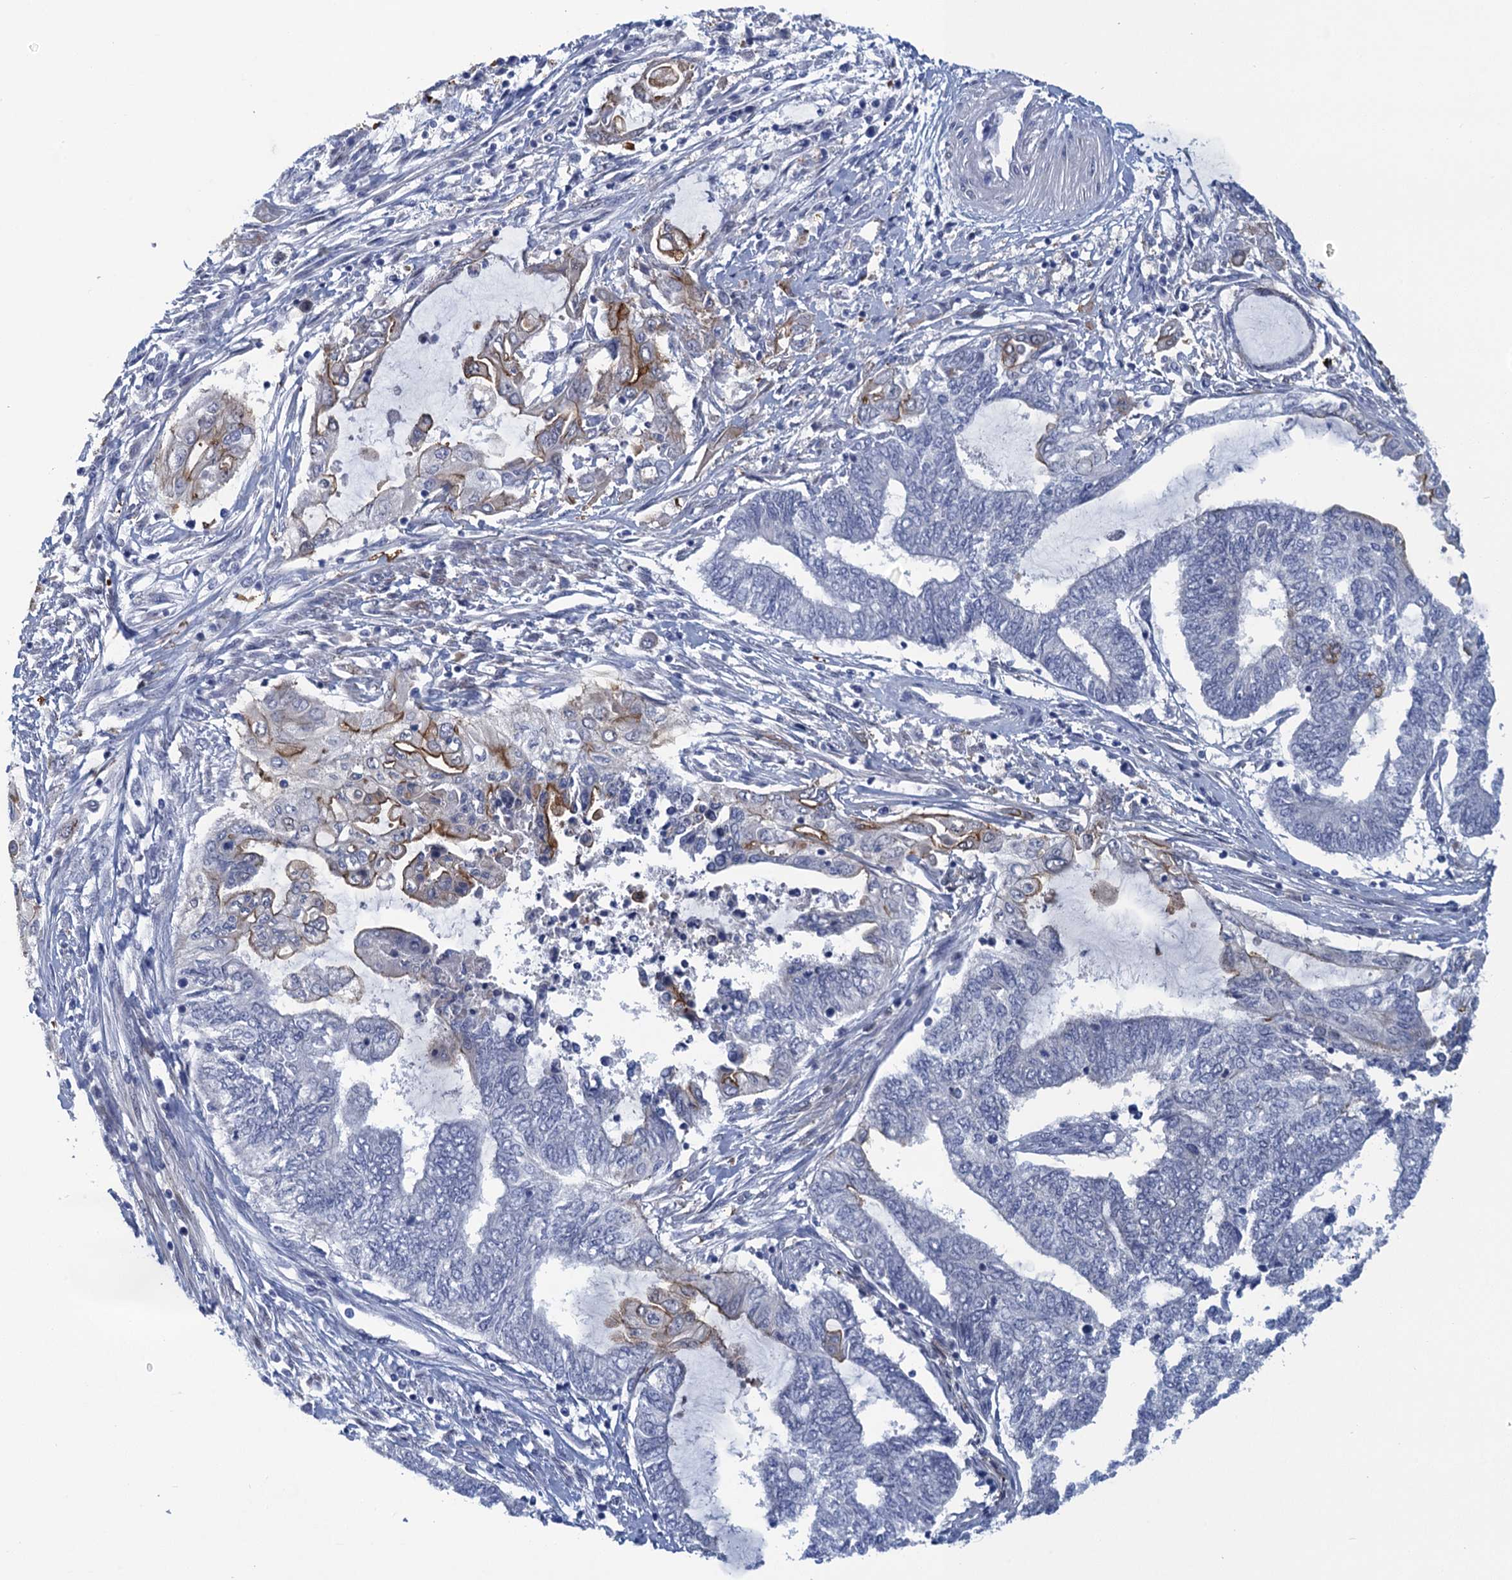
{"staining": {"intensity": "moderate", "quantity": "<25%", "location": "cytoplasmic/membranous"}, "tissue": "endometrial cancer", "cell_type": "Tumor cells", "image_type": "cancer", "snomed": [{"axis": "morphology", "description": "Adenocarcinoma, NOS"}, {"axis": "topography", "description": "Uterus"}, {"axis": "topography", "description": "Endometrium"}], "caption": "Approximately <25% of tumor cells in human adenocarcinoma (endometrial) show moderate cytoplasmic/membranous protein positivity as visualized by brown immunohistochemical staining.", "gene": "SCEL", "patient": {"sex": "female", "age": 70}}